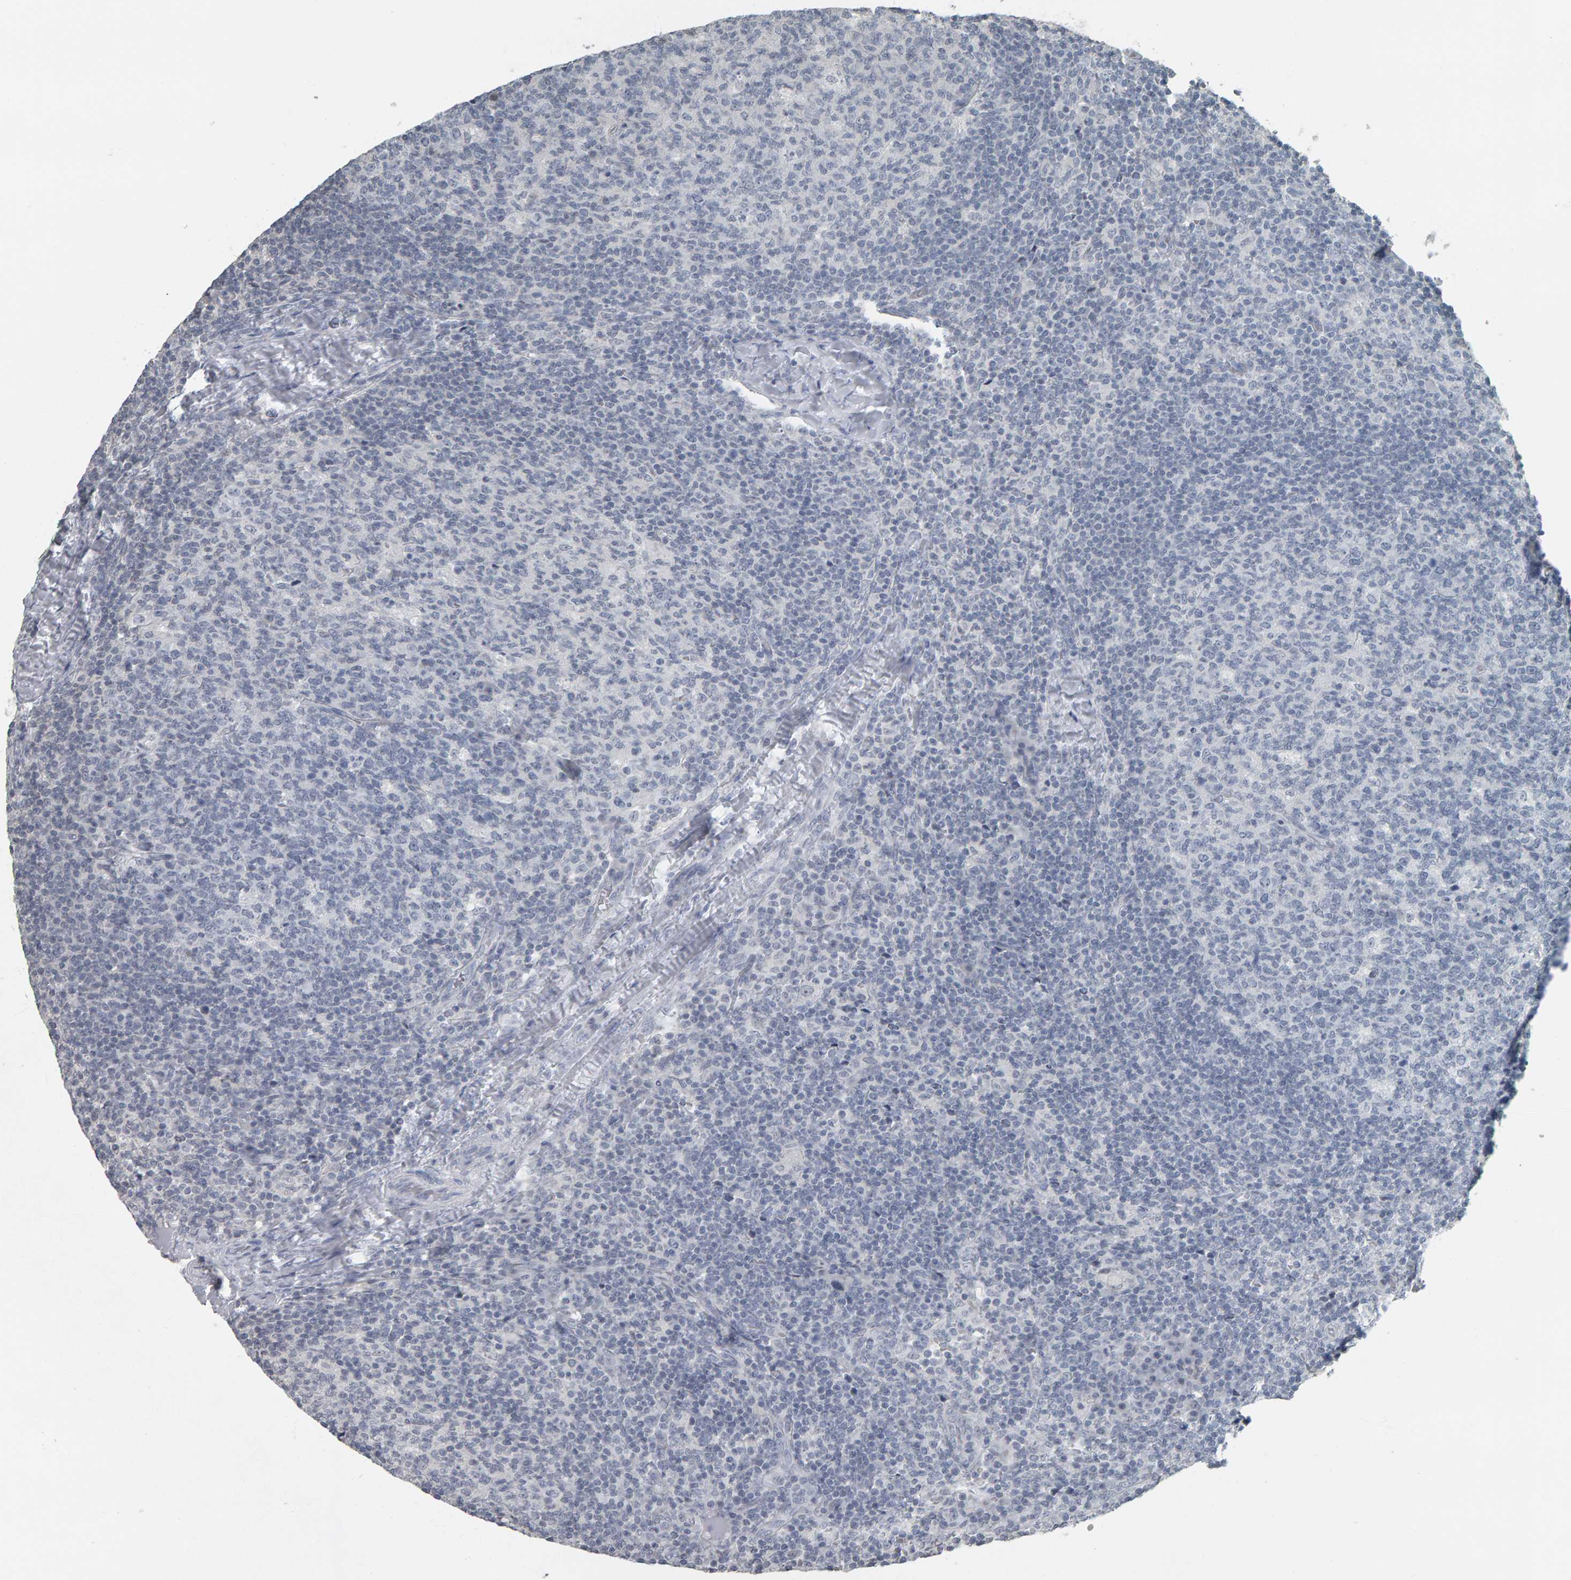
{"staining": {"intensity": "negative", "quantity": "none", "location": "none"}, "tissue": "lymph node", "cell_type": "Germinal center cells", "image_type": "normal", "snomed": [{"axis": "morphology", "description": "Normal tissue, NOS"}, {"axis": "morphology", "description": "Inflammation, NOS"}, {"axis": "topography", "description": "Lymph node"}], "caption": "Germinal center cells show no significant positivity in normal lymph node. Nuclei are stained in blue.", "gene": "PYY", "patient": {"sex": "male", "age": 55}}